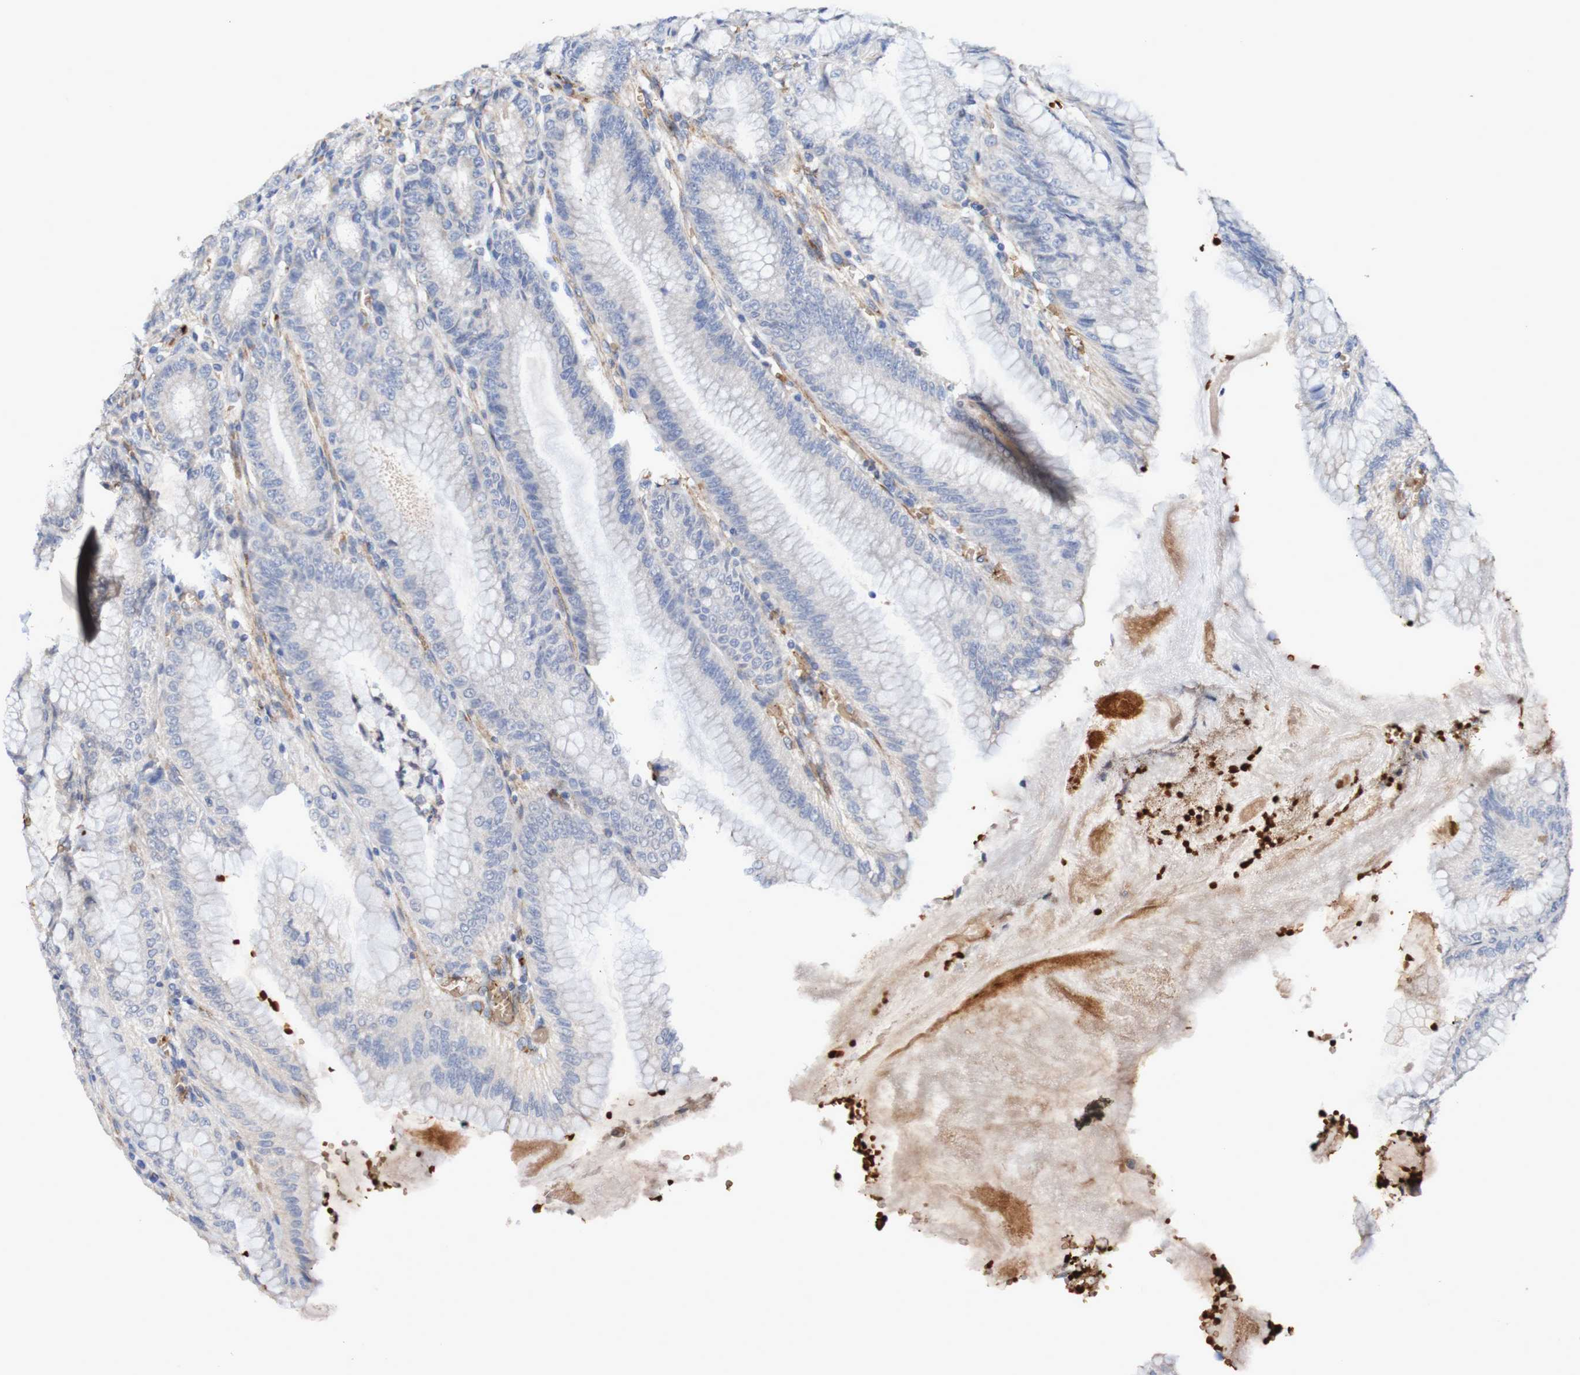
{"staining": {"intensity": "weak", "quantity": ">75%", "location": "cytoplasmic/membranous"}, "tissue": "stomach", "cell_type": "Glandular cells", "image_type": "normal", "snomed": [{"axis": "morphology", "description": "Normal tissue, NOS"}, {"axis": "topography", "description": "Stomach, lower"}], "caption": "A high-resolution micrograph shows immunohistochemistry staining of unremarkable stomach, which demonstrates weak cytoplasmic/membranous staining in approximately >75% of glandular cells.", "gene": "WNT4", "patient": {"sex": "male", "age": 71}}